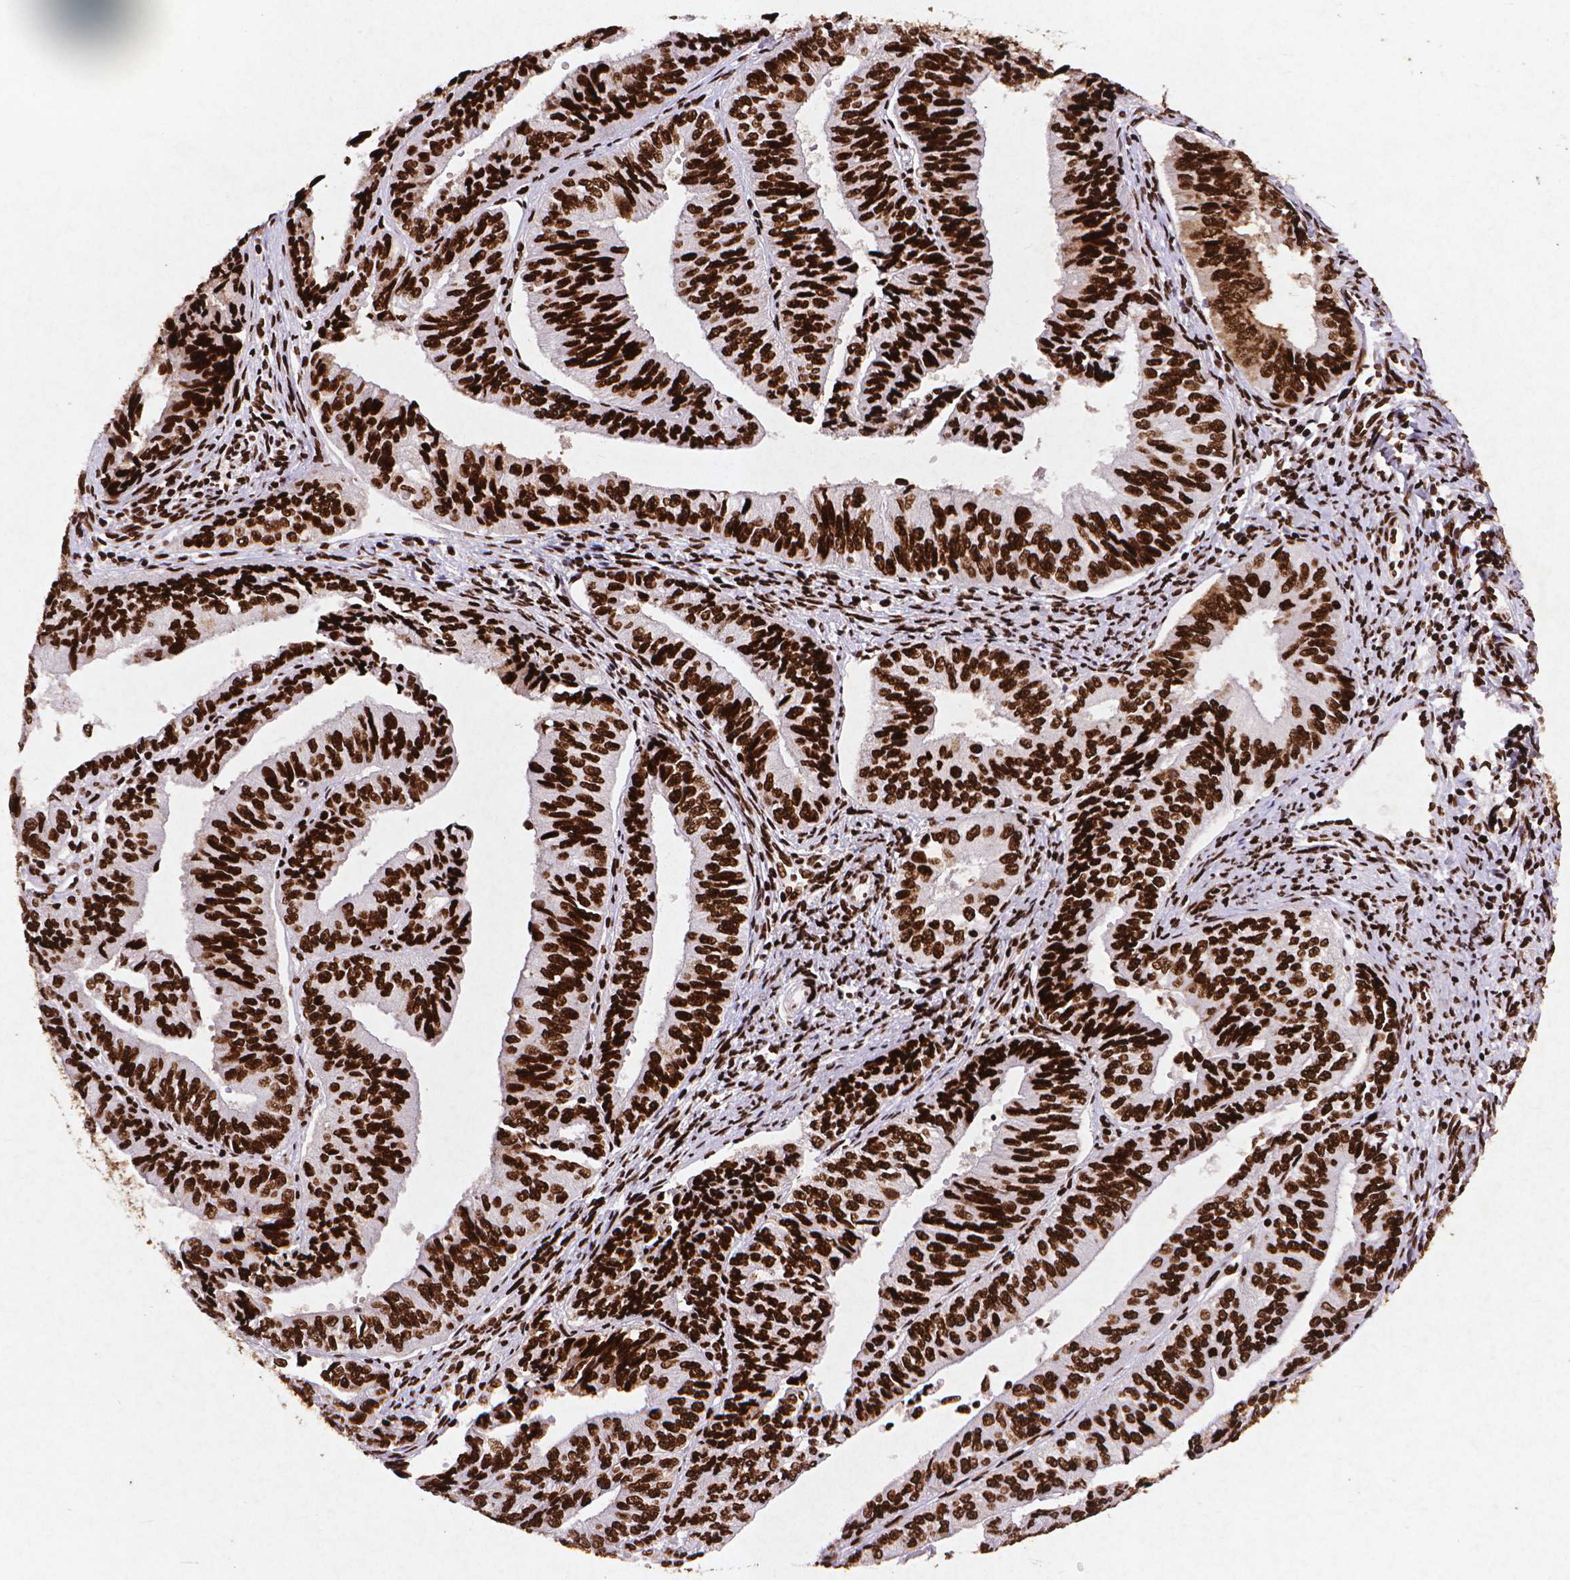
{"staining": {"intensity": "strong", "quantity": ">75%", "location": "nuclear"}, "tissue": "endometrial cancer", "cell_type": "Tumor cells", "image_type": "cancer", "snomed": [{"axis": "morphology", "description": "Adenocarcinoma, NOS"}, {"axis": "topography", "description": "Endometrium"}], "caption": "Protein staining of endometrial cancer tissue displays strong nuclear positivity in approximately >75% of tumor cells. Nuclei are stained in blue.", "gene": "CITED2", "patient": {"sex": "female", "age": 58}}